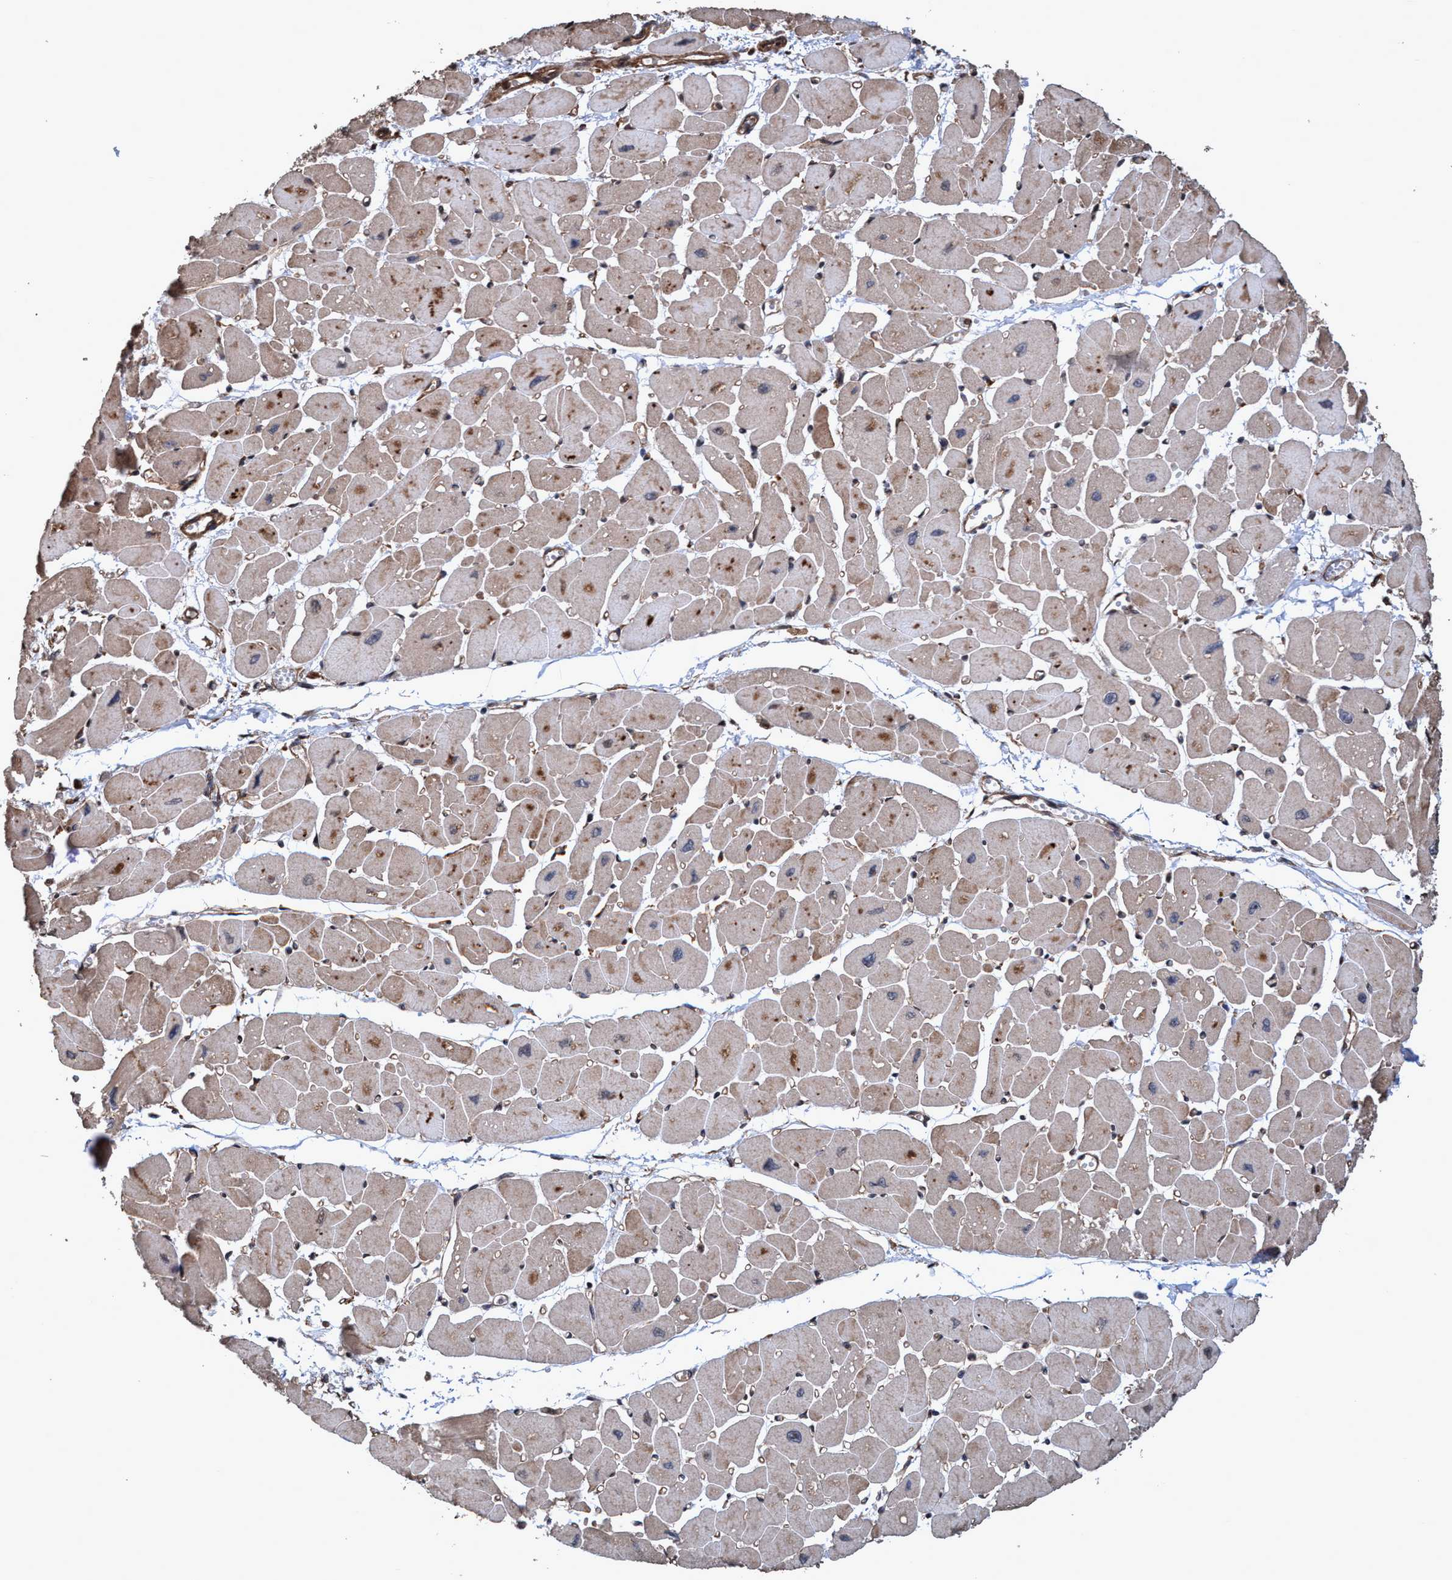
{"staining": {"intensity": "moderate", "quantity": ">75%", "location": "cytoplasmic/membranous"}, "tissue": "heart muscle", "cell_type": "Cardiomyocytes", "image_type": "normal", "snomed": [{"axis": "morphology", "description": "Normal tissue, NOS"}, {"axis": "topography", "description": "Heart"}], "caption": "Immunohistochemical staining of benign heart muscle shows moderate cytoplasmic/membranous protein positivity in approximately >75% of cardiomyocytes.", "gene": "TRPC7", "patient": {"sex": "female", "age": 54}}